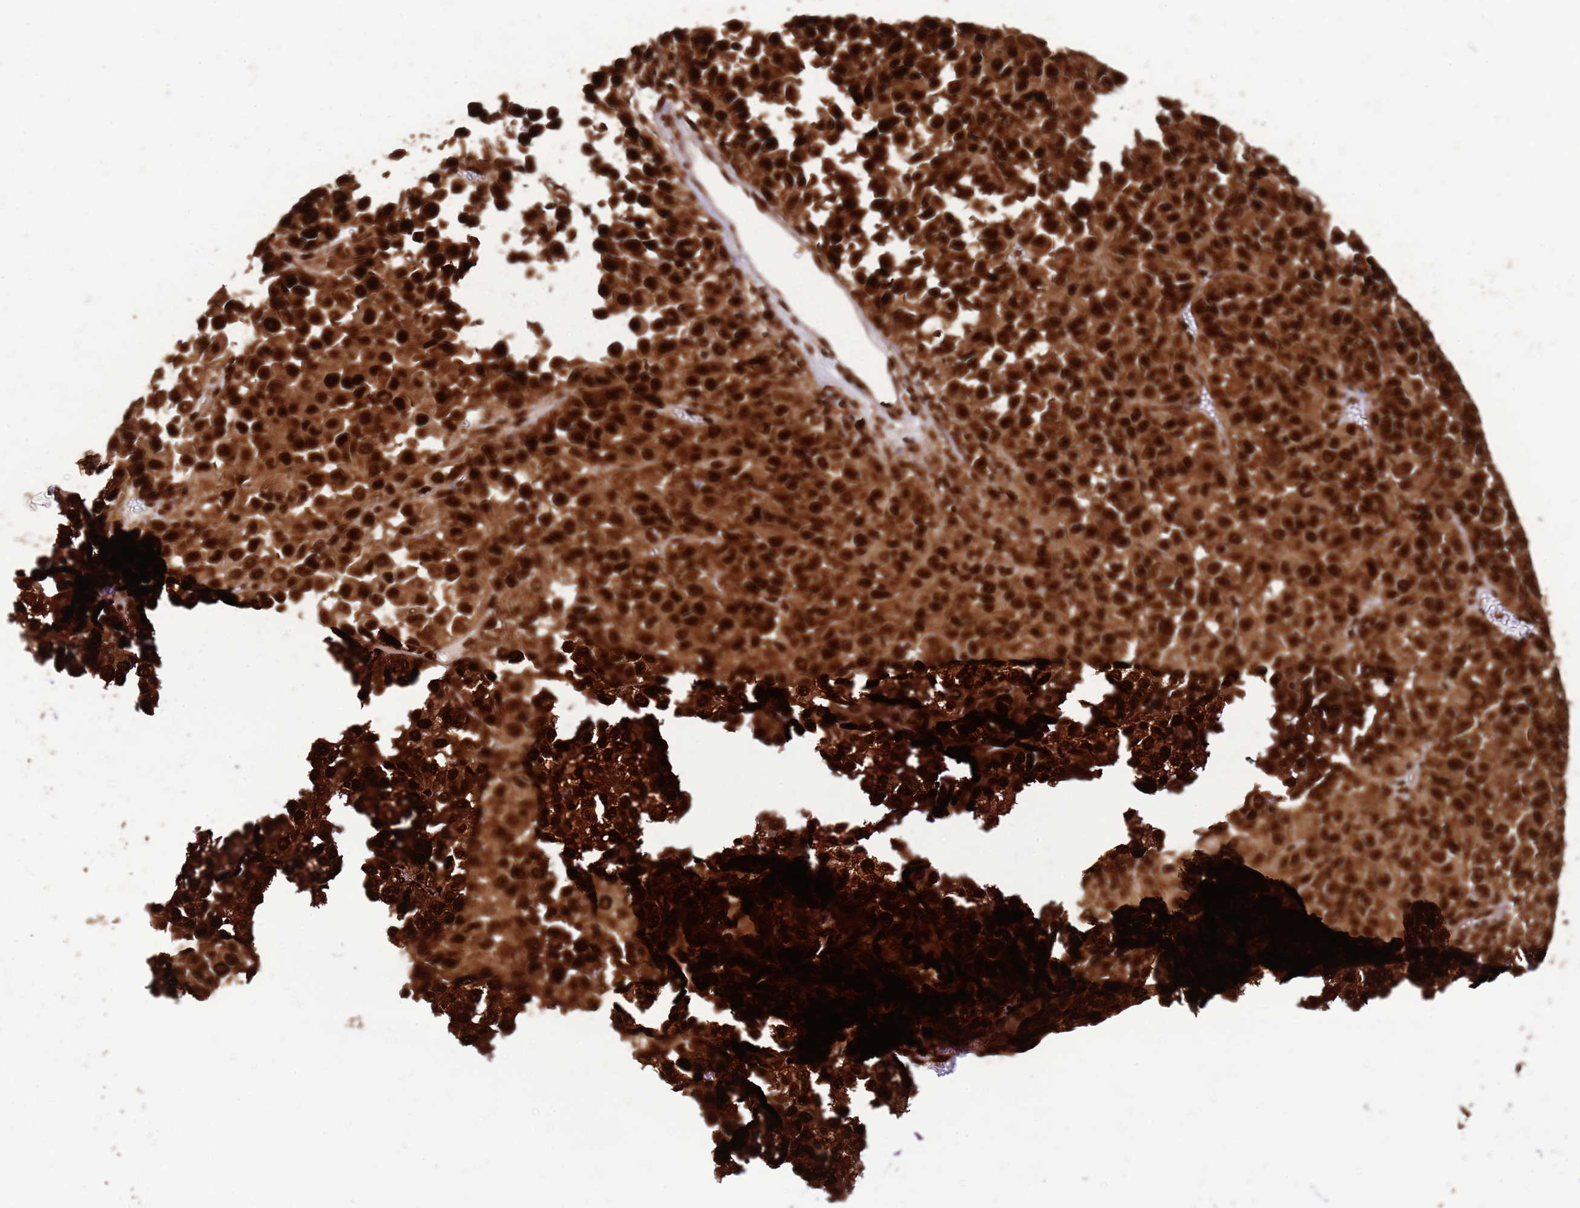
{"staining": {"intensity": "strong", "quantity": ">75%", "location": "cytoplasmic/membranous,nuclear"}, "tissue": "melanoma", "cell_type": "Tumor cells", "image_type": "cancer", "snomed": [{"axis": "morphology", "description": "Malignant melanoma, Metastatic site"}, {"axis": "topography", "description": "Lung"}], "caption": "IHC (DAB) staining of human malignant melanoma (metastatic site) displays strong cytoplasmic/membranous and nuclear protein expression in approximately >75% of tumor cells. The staining is performed using DAB (3,3'-diaminobenzidine) brown chromogen to label protein expression. The nuclei are counter-stained blue using hematoxylin.", "gene": "HNRNPAB", "patient": {"sex": "male", "age": 64}}